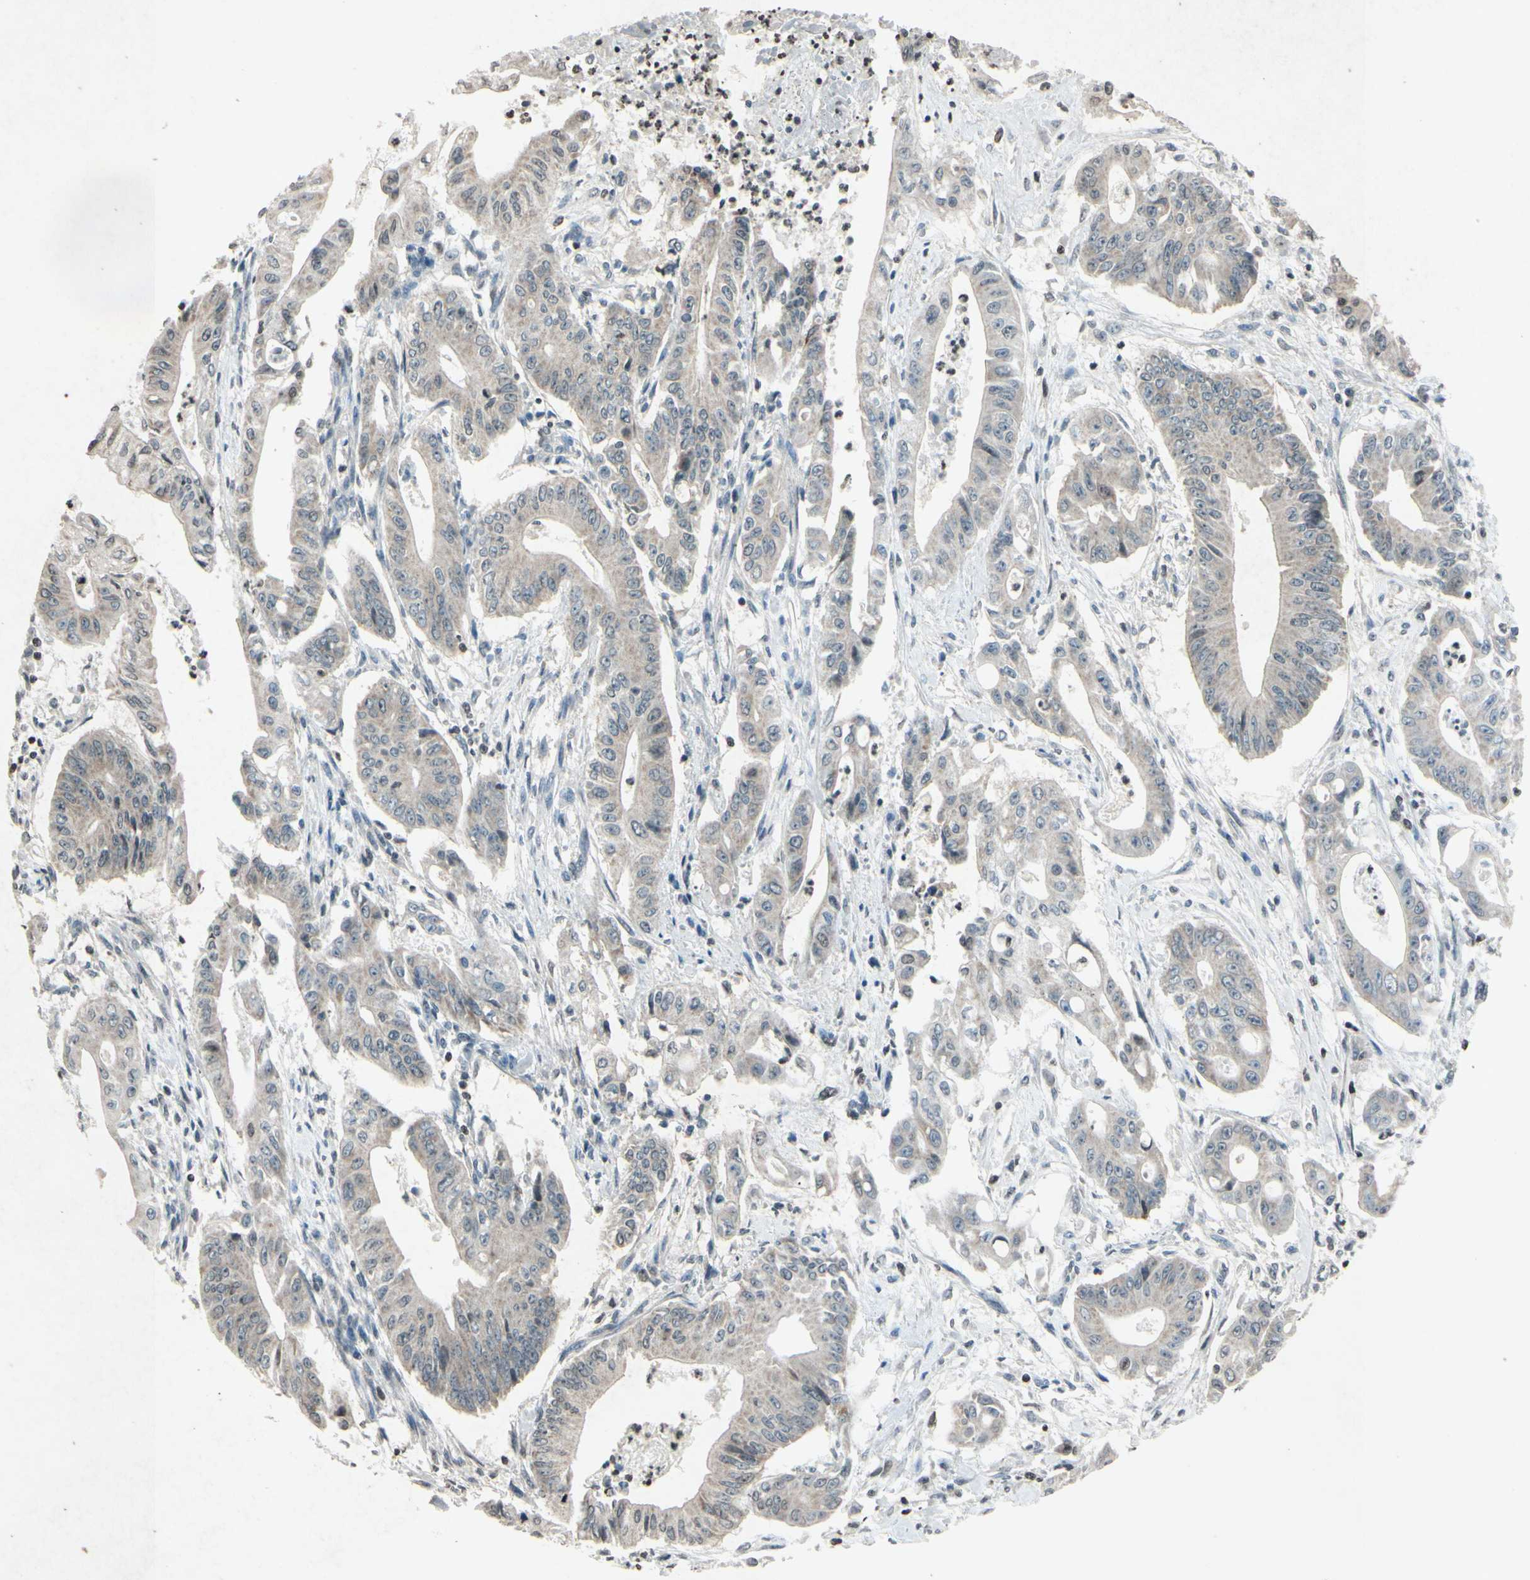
{"staining": {"intensity": "weak", "quantity": ">75%", "location": "cytoplasmic/membranous"}, "tissue": "pancreatic cancer", "cell_type": "Tumor cells", "image_type": "cancer", "snomed": [{"axis": "morphology", "description": "Normal tissue, NOS"}, {"axis": "topography", "description": "Lymph node"}], "caption": "The histopathology image shows a brown stain indicating the presence of a protein in the cytoplasmic/membranous of tumor cells in pancreatic cancer.", "gene": "CLDN11", "patient": {"sex": "male", "age": 62}}